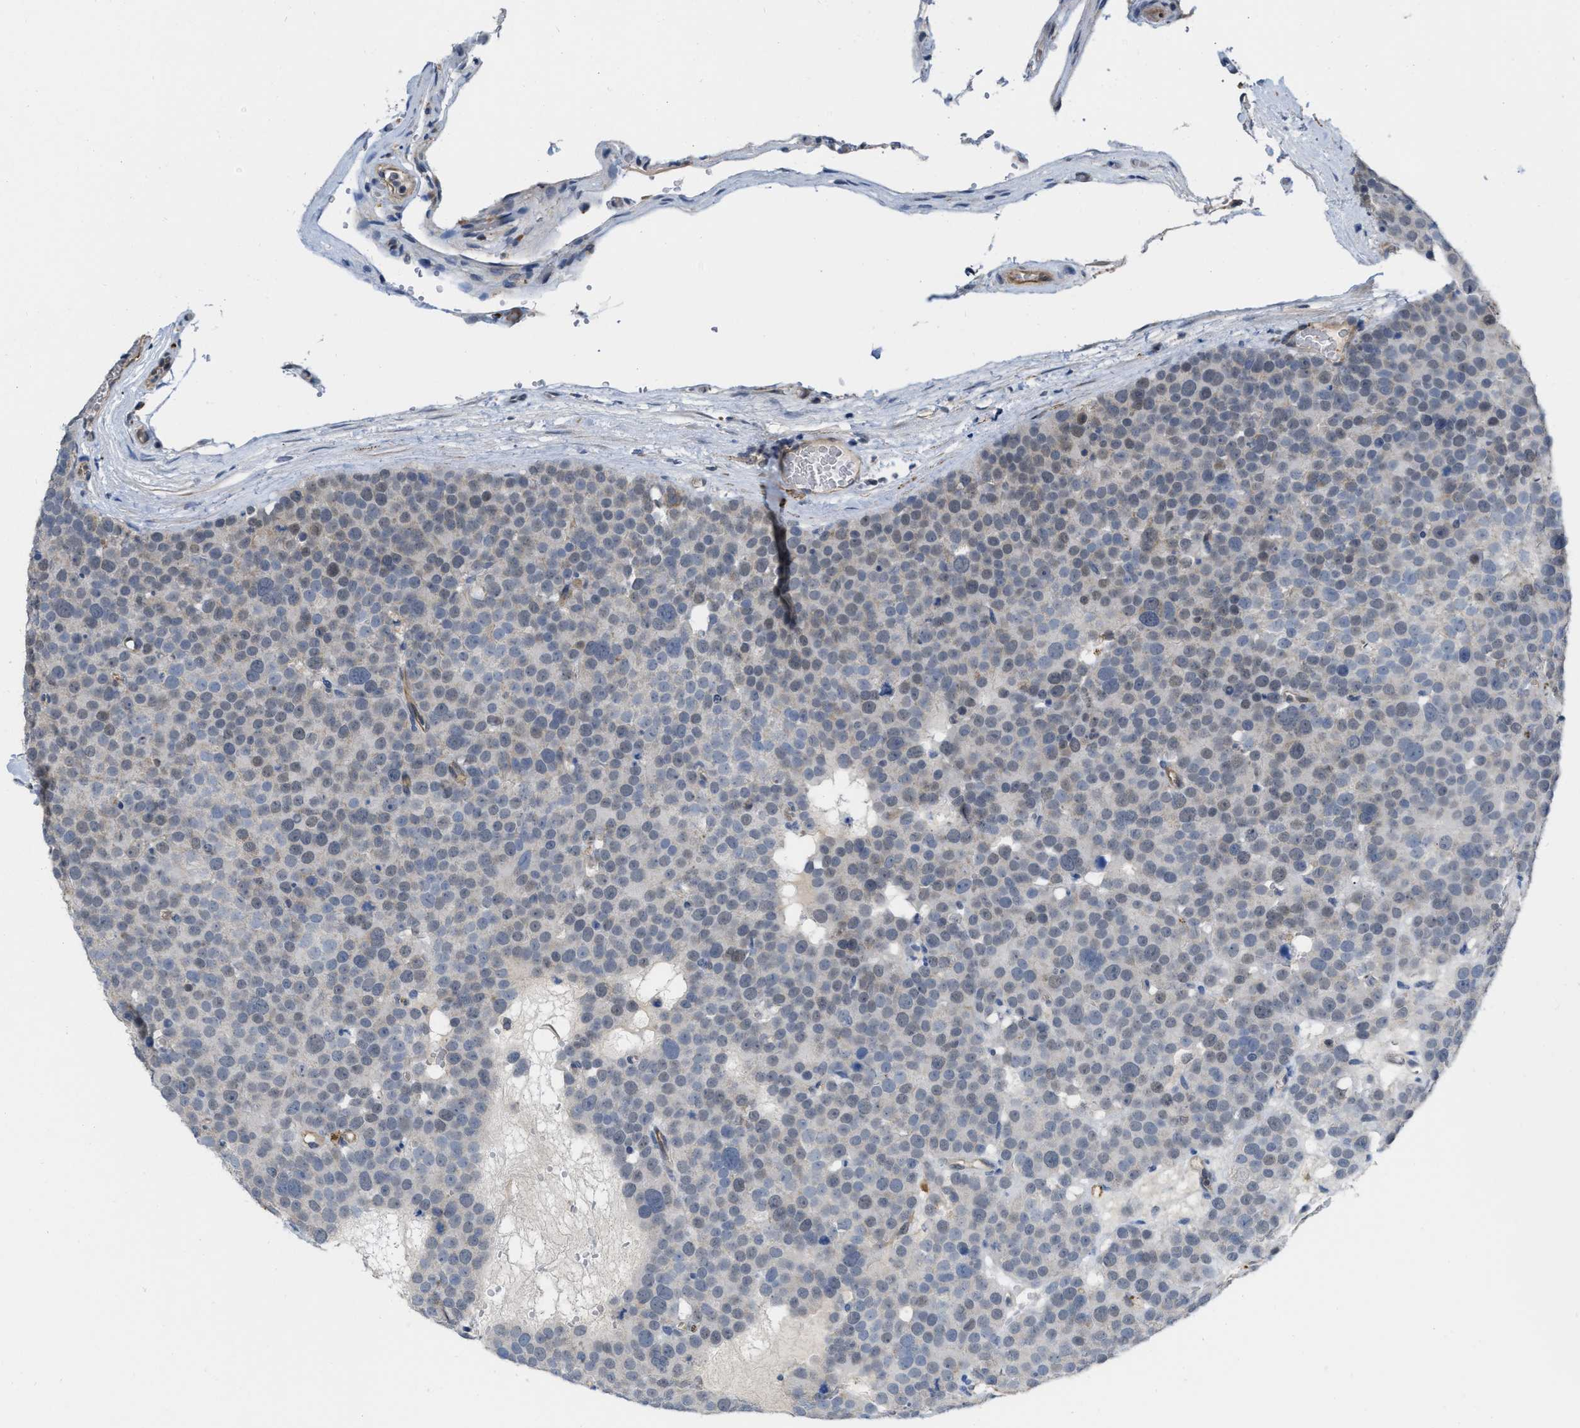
{"staining": {"intensity": "negative", "quantity": "none", "location": "none"}, "tissue": "testis cancer", "cell_type": "Tumor cells", "image_type": "cancer", "snomed": [{"axis": "morphology", "description": "Seminoma, NOS"}, {"axis": "topography", "description": "Testis"}], "caption": "The IHC micrograph has no significant staining in tumor cells of testis cancer (seminoma) tissue. (DAB IHC with hematoxylin counter stain).", "gene": "NAPEPLD", "patient": {"sex": "male", "age": 71}}